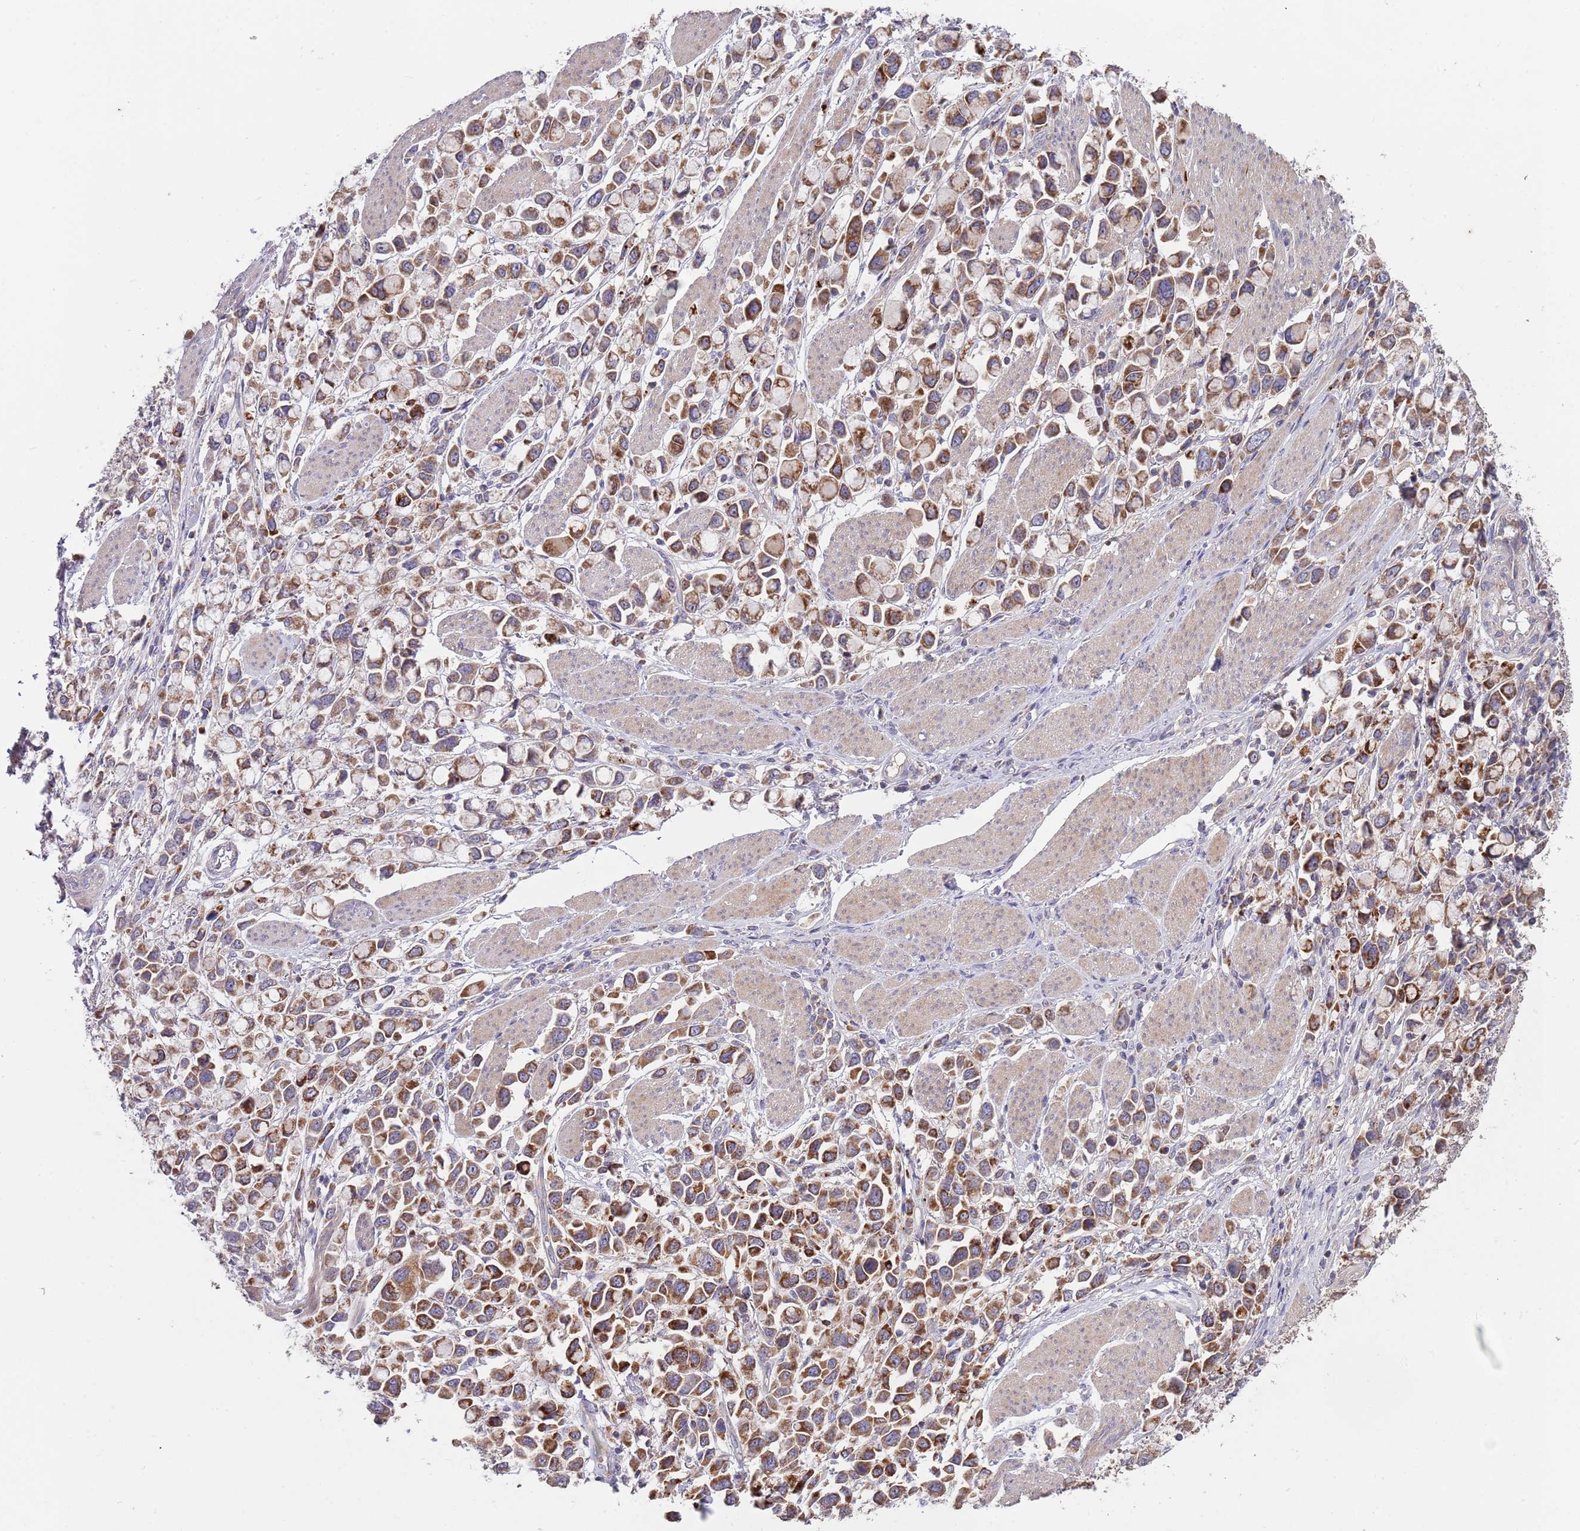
{"staining": {"intensity": "strong", "quantity": ">75%", "location": "cytoplasmic/membranous"}, "tissue": "stomach cancer", "cell_type": "Tumor cells", "image_type": "cancer", "snomed": [{"axis": "morphology", "description": "Adenocarcinoma, NOS"}, {"axis": "topography", "description": "Stomach"}], "caption": "A high-resolution micrograph shows immunohistochemistry (IHC) staining of adenocarcinoma (stomach), which displays strong cytoplasmic/membranous staining in about >75% of tumor cells.", "gene": "ABCC10", "patient": {"sex": "female", "age": 81}}